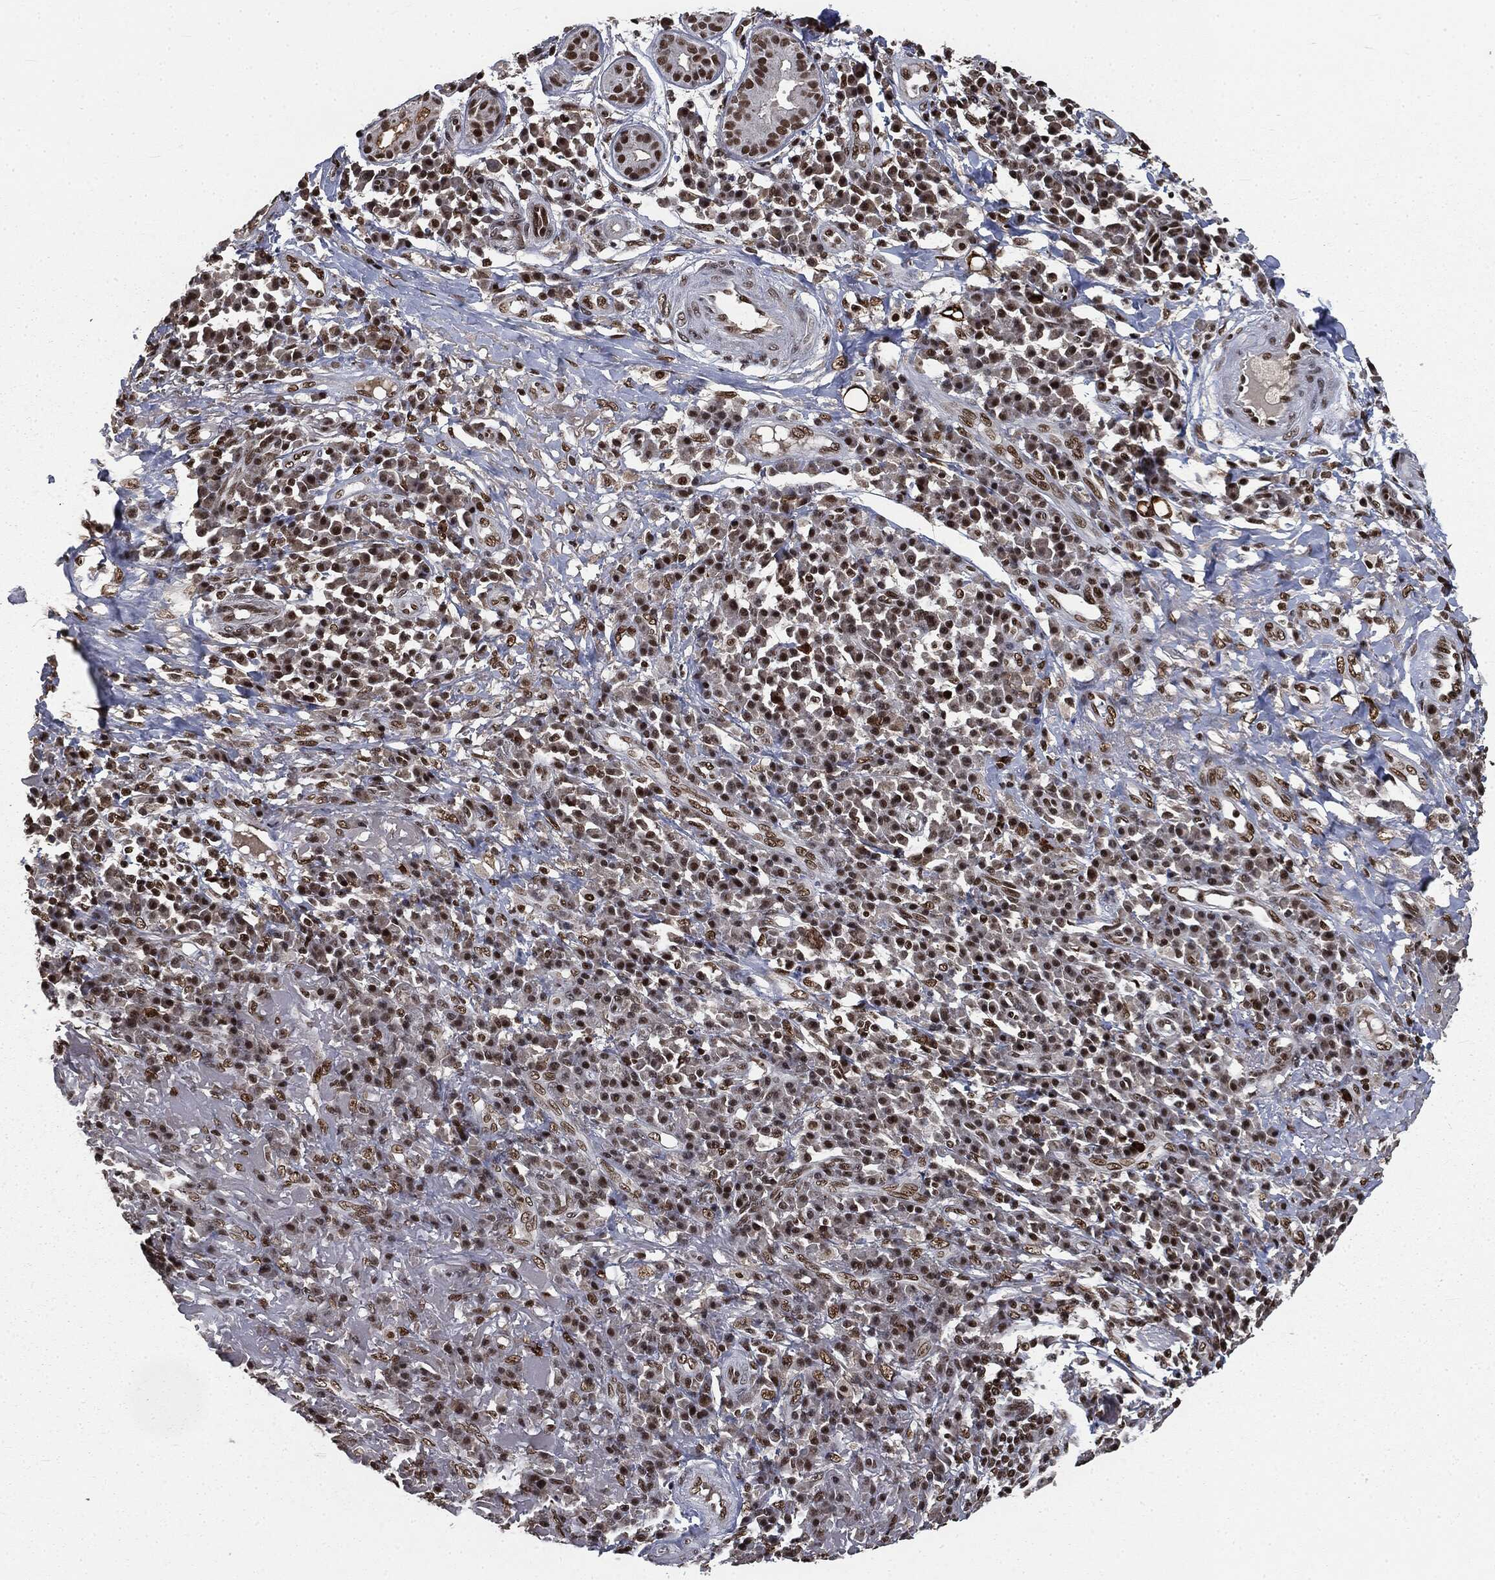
{"staining": {"intensity": "strong", "quantity": ">75%", "location": "nuclear"}, "tissue": "skin cancer", "cell_type": "Tumor cells", "image_type": "cancer", "snomed": [{"axis": "morphology", "description": "Squamous cell carcinoma, NOS"}, {"axis": "topography", "description": "Skin"}], "caption": "A brown stain labels strong nuclear positivity of a protein in squamous cell carcinoma (skin) tumor cells.", "gene": "DPH2", "patient": {"sex": "male", "age": 92}}